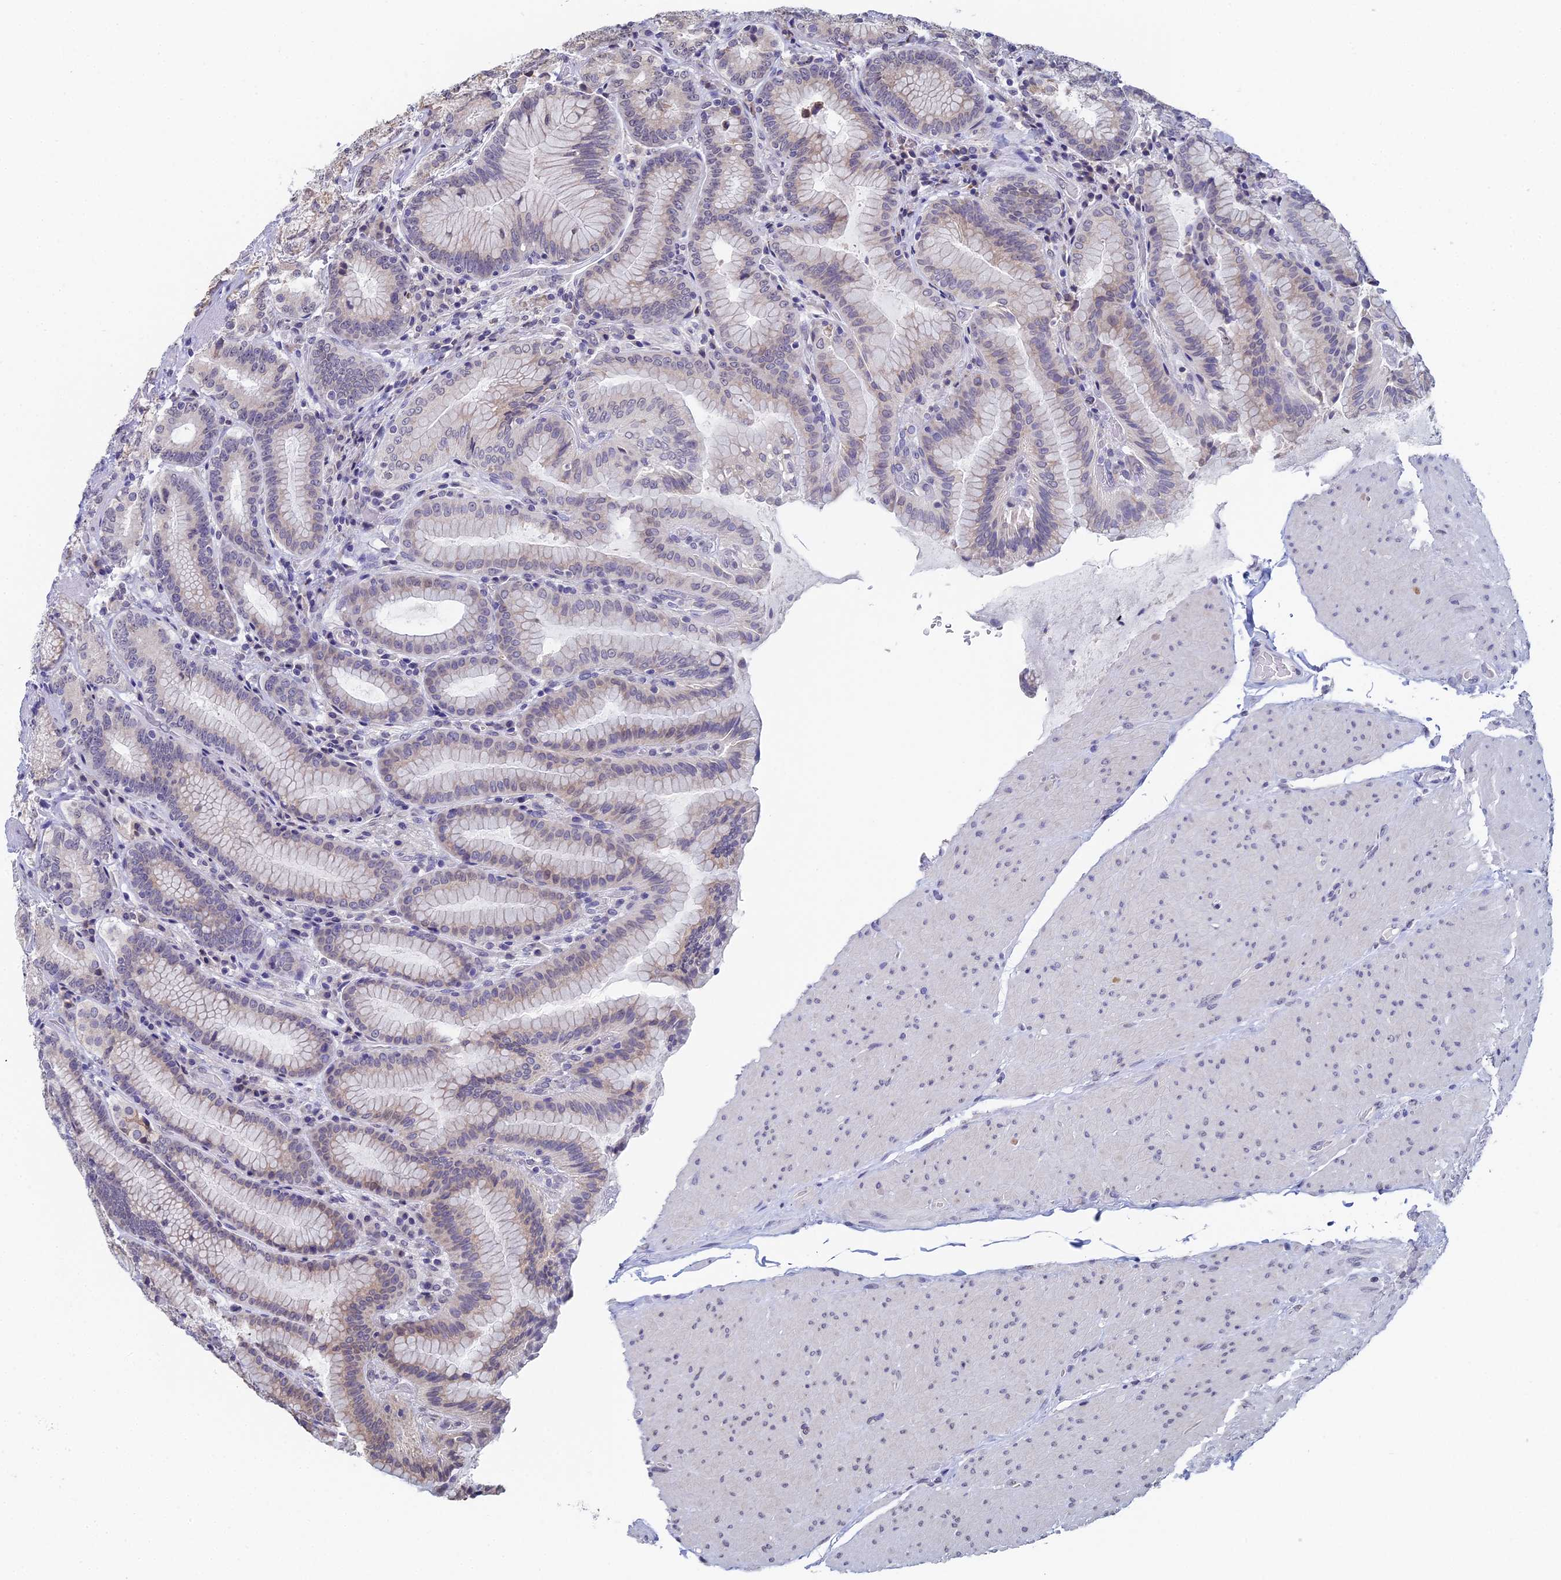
{"staining": {"intensity": "weak", "quantity": "<25%", "location": "cytoplasmic/membranous,nuclear"}, "tissue": "stomach", "cell_type": "Glandular cells", "image_type": "normal", "snomed": [{"axis": "morphology", "description": "Normal tissue, NOS"}, {"axis": "topography", "description": "Stomach, upper"}, {"axis": "topography", "description": "Stomach, lower"}], "caption": "DAB immunohistochemical staining of normal stomach demonstrates no significant staining in glandular cells. Brightfield microscopy of immunohistochemistry (IHC) stained with DAB (3,3'-diaminobenzidine) (brown) and hematoxylin (blue), captured at high magnification.", "gene": "PRR22", "patient": {"sex": "female", "age": 76}}